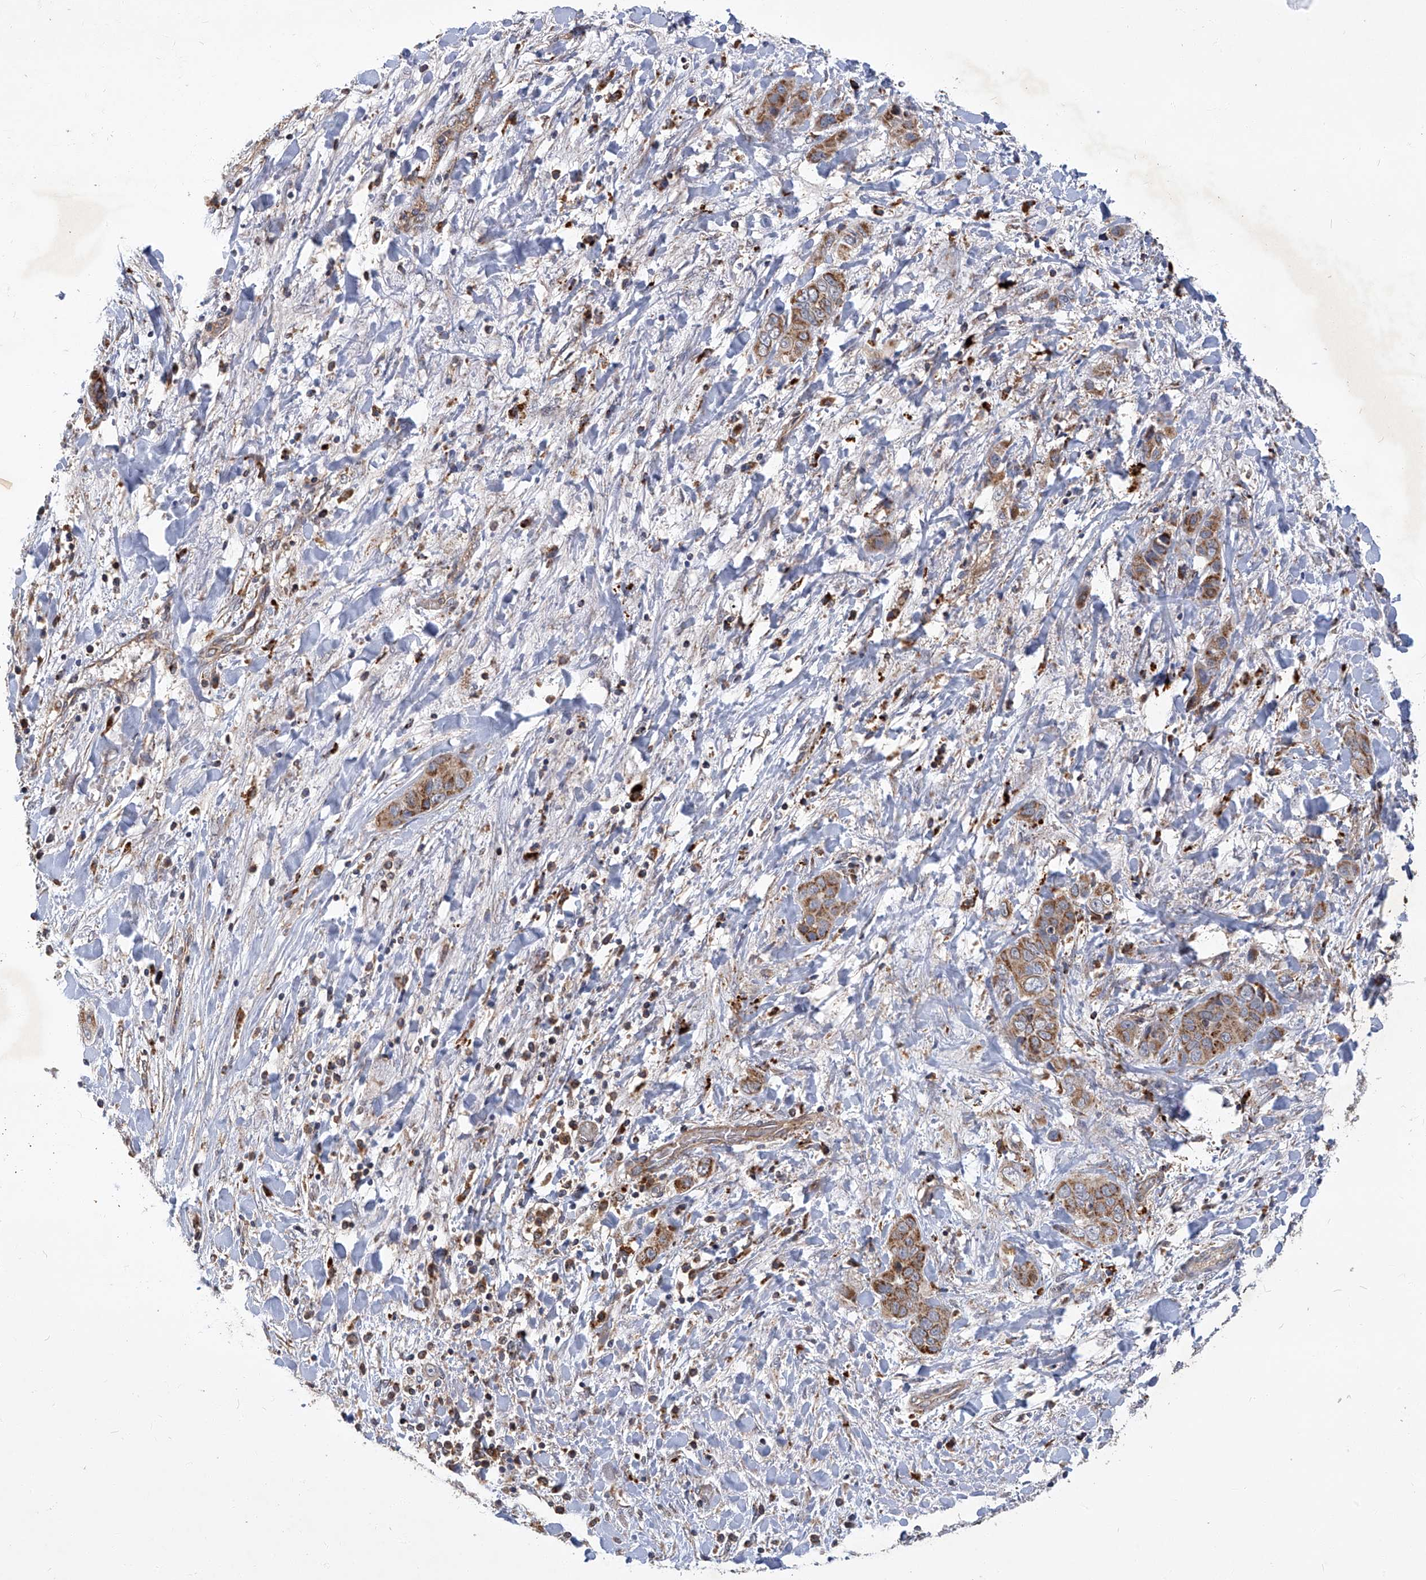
{"staining": {"intensity": "moderate", "quantity": ">75%", "location": "cytoplasmic/membranous"}, "tissue": "liver cancer", "cell_type": "Tumor cells", "image_type": "cancer", "snomed": [{"axis": "morphology", "description": "Cholangiocarcinoma"}, {"axis": "topography", "description": "Liver"}], "caption": "The image reveals staining of cholangiocarcinoma (liver), revealing moderate cytoplasmic/membranous protein positivity (brown color) within tumor cells.", "gene": "TNFRSF13B", "patient": {"sex": "female", "age": 52}}